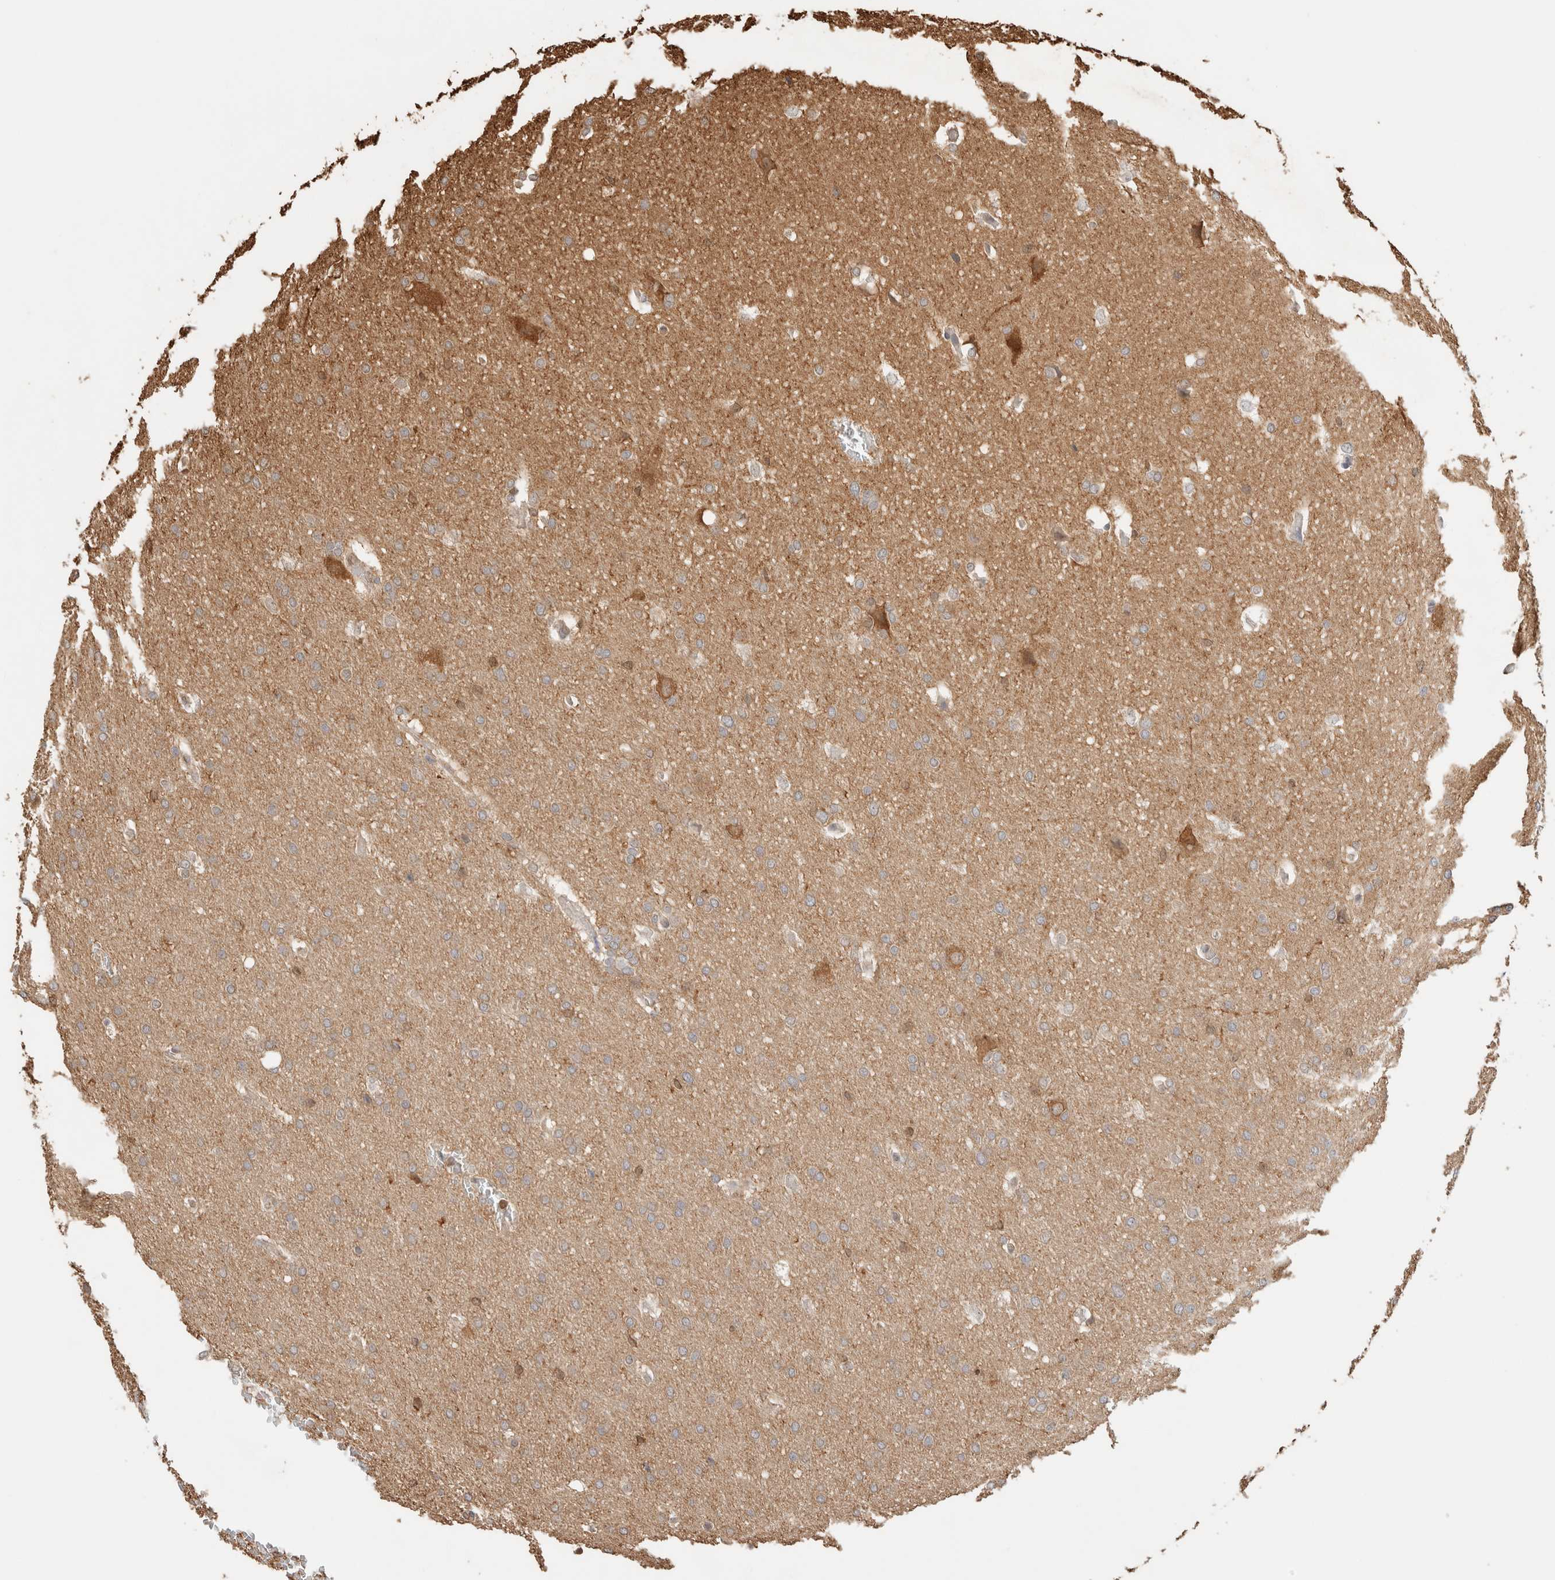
{"staining": {"intensity": "negative", "quantity": "none", "location": "none"}, "tissue": "glioma", "cell_type": "Tumor cells", "image_type": "cancer", "snomed": [{"axis": "morphology", "description": "Glioma, malignant, Low grade"}, {"axis": "topography", "description": "Brain"}], "caption": "This is an IHC photomicrograph of human glioma. There is no expression in tumor cells.", "gene": "YWHAH", "patient": {"sex": "female", "age": 37}}